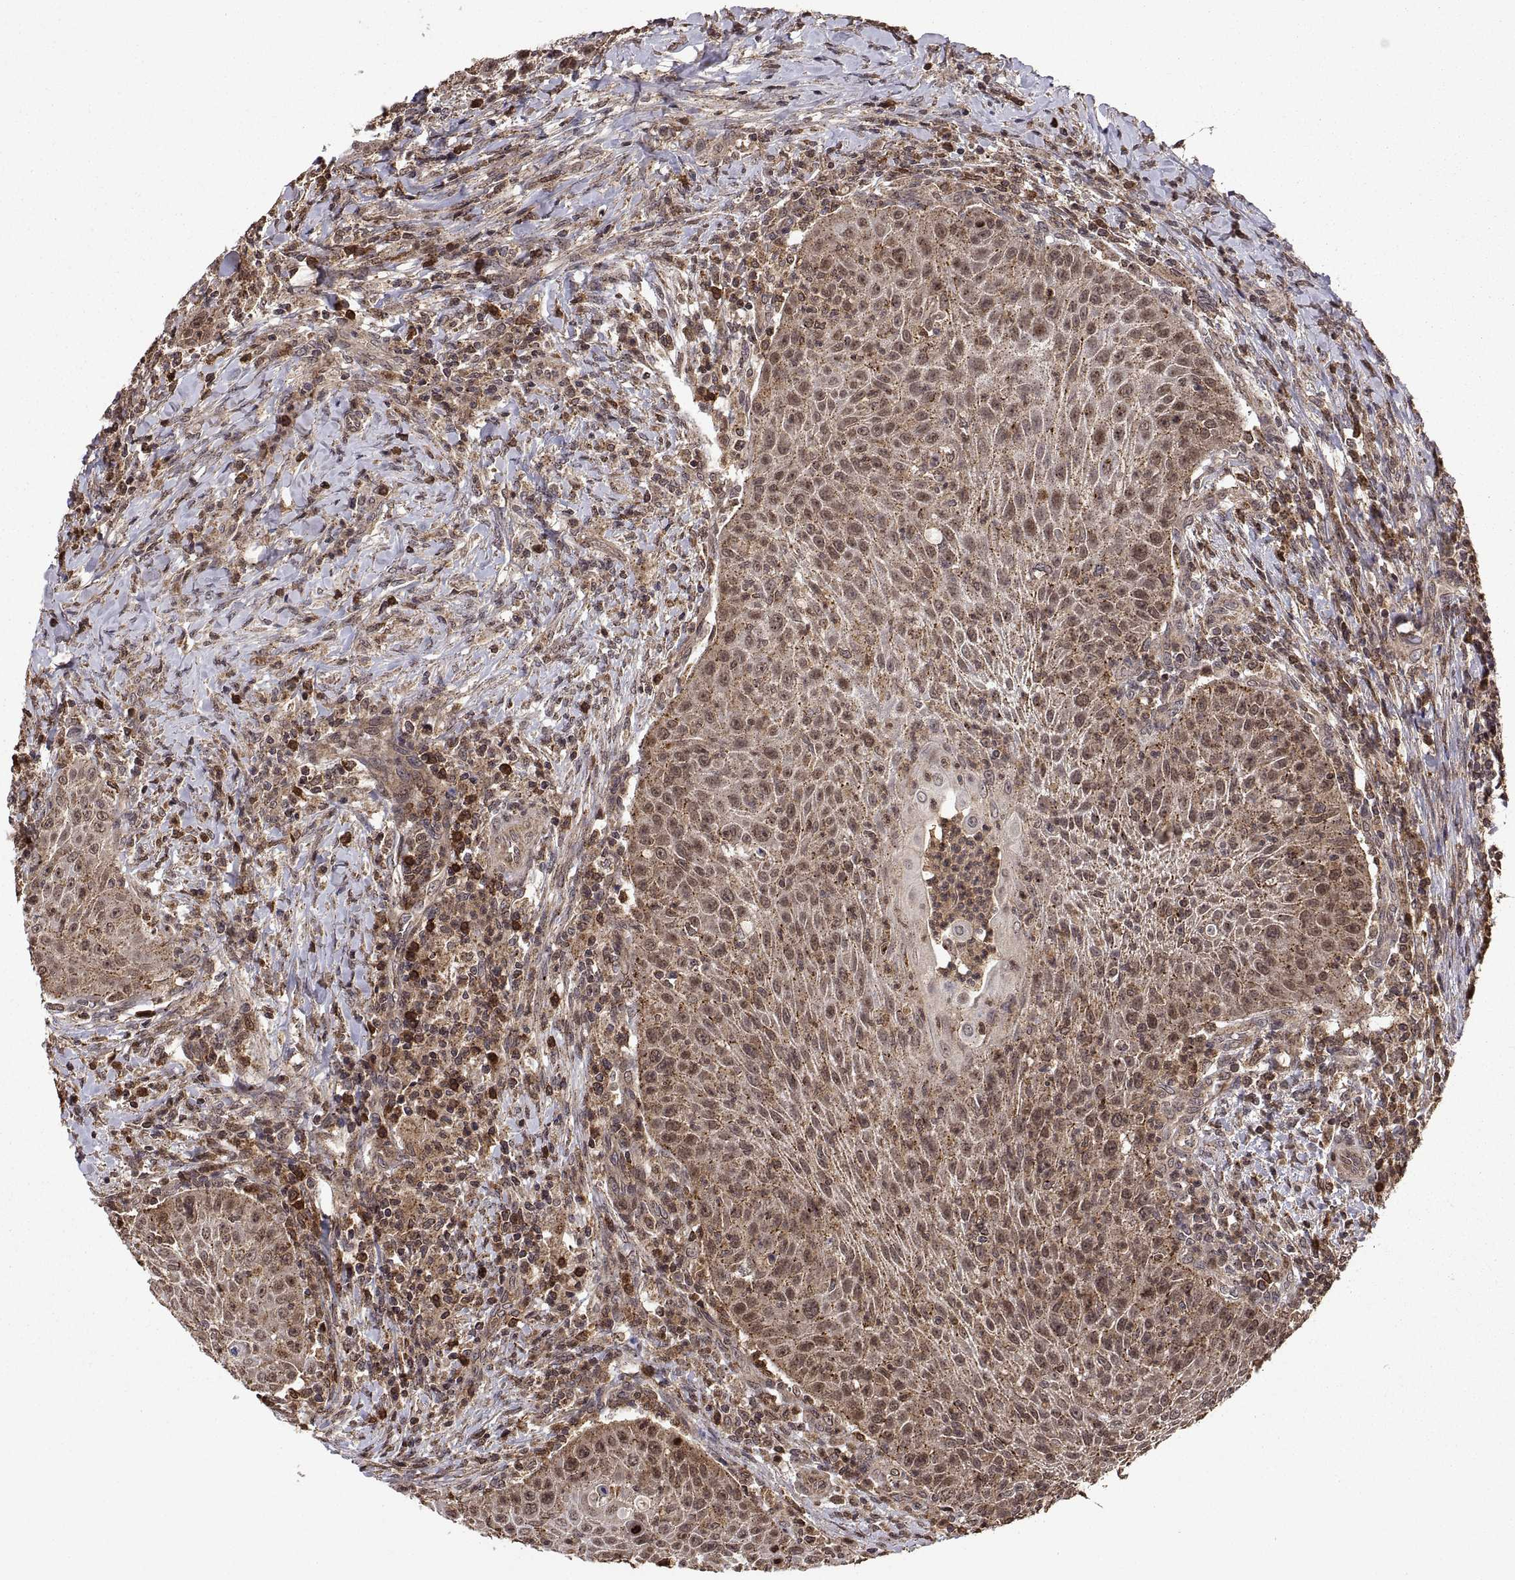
{"staining": {"intensity": "weak", "quantity": ">75%", "location": "cytoplasmic/membranous"}, "tissue": "head and neck cancer", "cell_type": "Tumor cells", "image_type": "cancer", "snomed": [{"axis": "morphology", "description": "Squamous cell carcinoma, NOS"}, {"axis": "topography", "description": "Head-Neck"}], "caption": "High-power microscopy captured an immunohistochemistry (IHC) photomicrograph of head and neck squamous cell carcinoma, revealing weak cytoplasmic/membranous staining in approximately >75% of tumor cells.", "gene": "ZNRF2", "patient": {"sex": "male", "age": 69}}